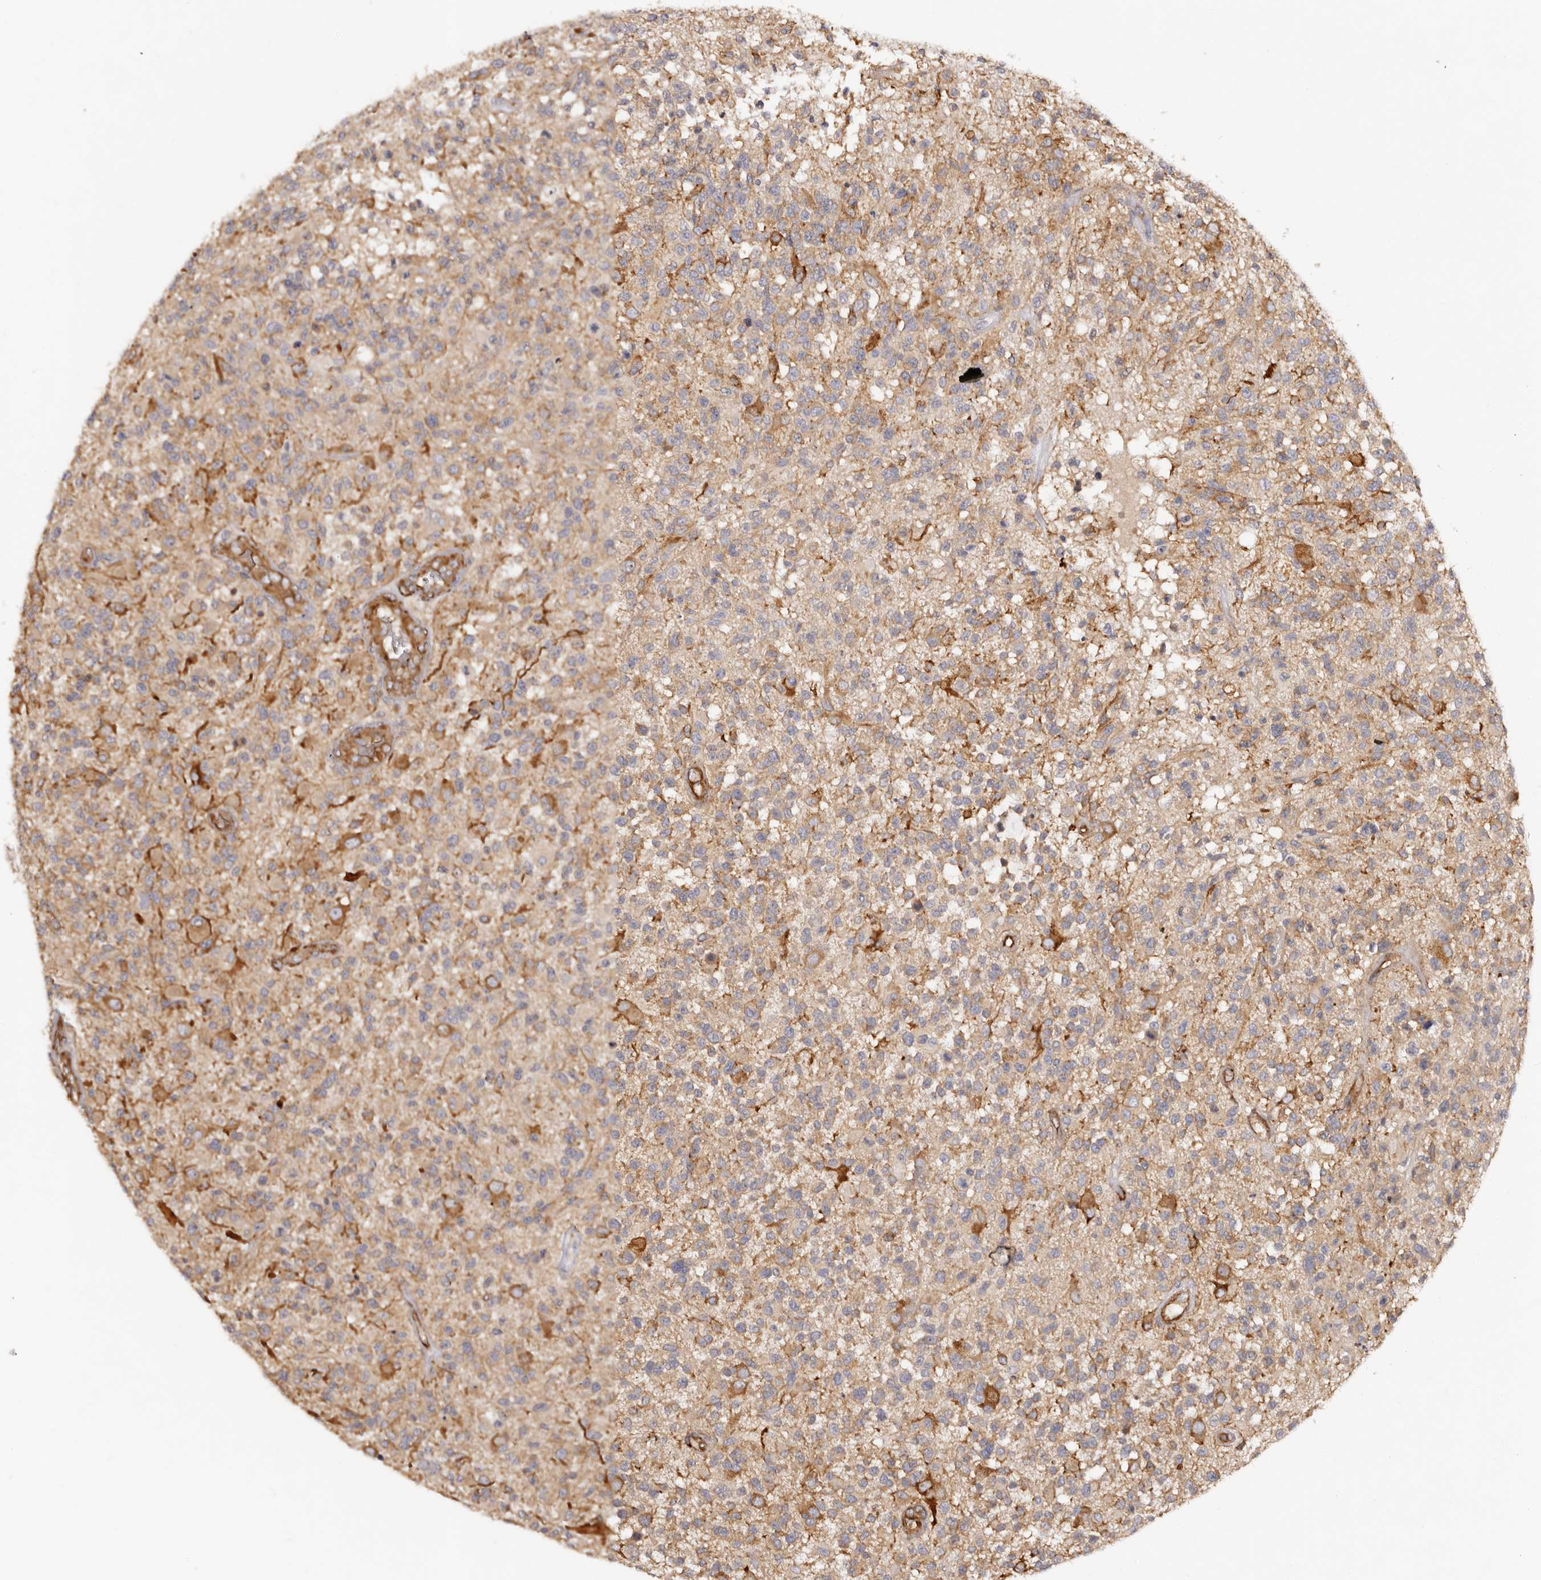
{"staining": {"intensity": "moderate", "quantity": "25%-75%", "location": "cytoplasmic/membranous"}, "tissue": "glioma", "cell_type": "Tumor cells", "image_type": "cancer", "snomed": [{"axis": "morphology", "description": "Glioma, malignant, High grade"}, {"axis": "morphology", "description": "Glioblastoma, NOS"}, {"axis": "topography", "description": "Brain"}], "caption": "Immunohistochemical staining of glioma displays medium levels of moderate cytoplasmic/membranous expression in approximately 25%-75% of tumor cells. Ihc stains the protein in brown and the nuclei are stained blue.", "gene": "RPS6", "patient": {"sex": "male", "age": 60}}